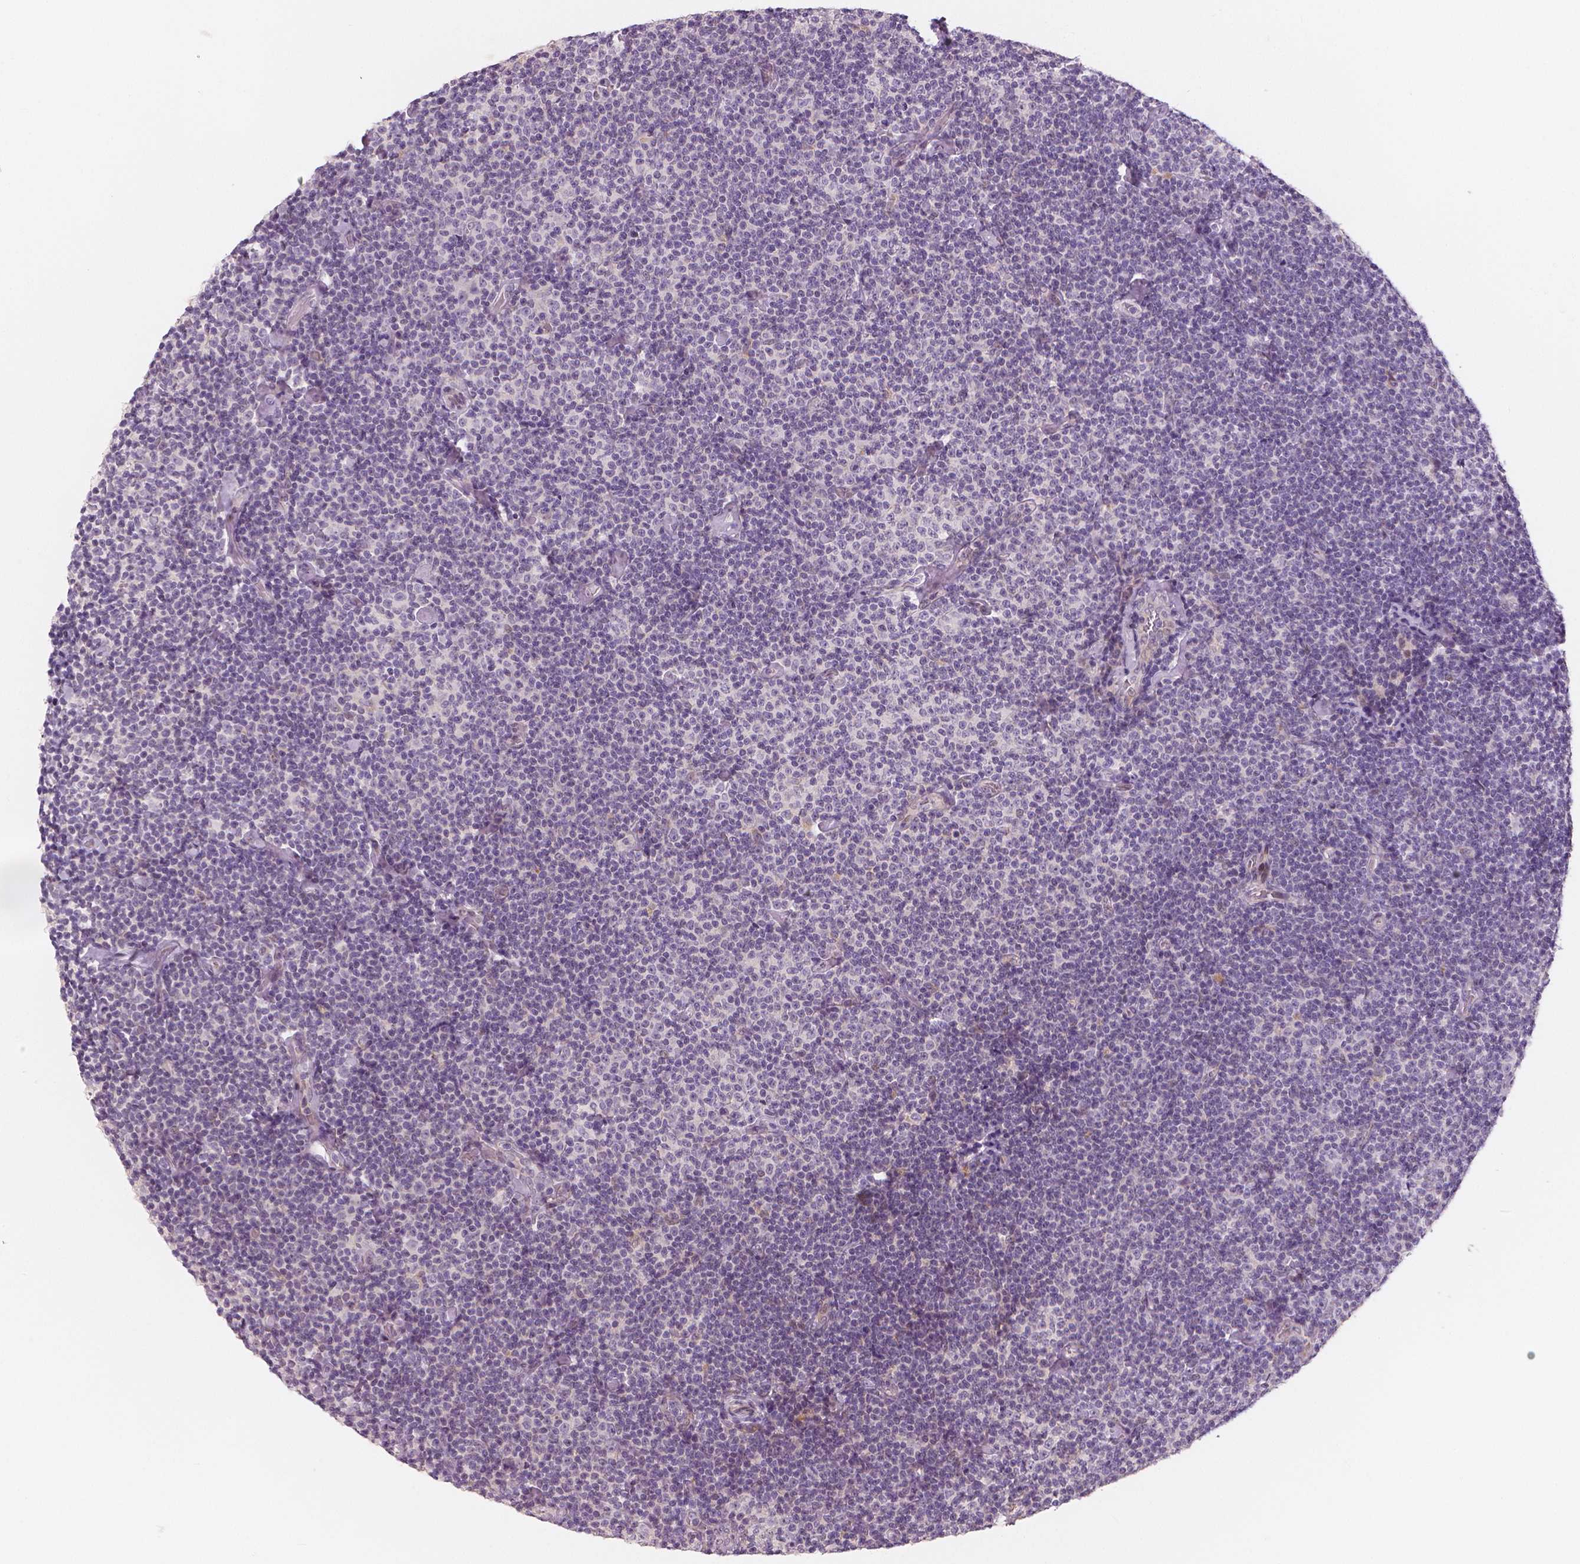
{"staining": {"intensity": "negative", "quantity": "none", "location": "none"}, "tissue": "lymphoma", "cell_type": "Tumor cells", "image_type": "cancer", "snomed": [{"axis": "morphology", "description": "Malignant lymphoma, non-Hodgkin's type, Low grade"}, {"axis": "topography", "description": "Lymph node"}], "caption": "IHC photomicrograph of human malignant lymphoma, non-Hodgkin's type (low-grade) stained for a protein (brown), which reveals no positivity in tumor cells. (DAB immunohistochemistry (IHC) with hematoxylin counter stain).", "gene": "RNASE7", "patient": {"sex": "male", "age": 81}}